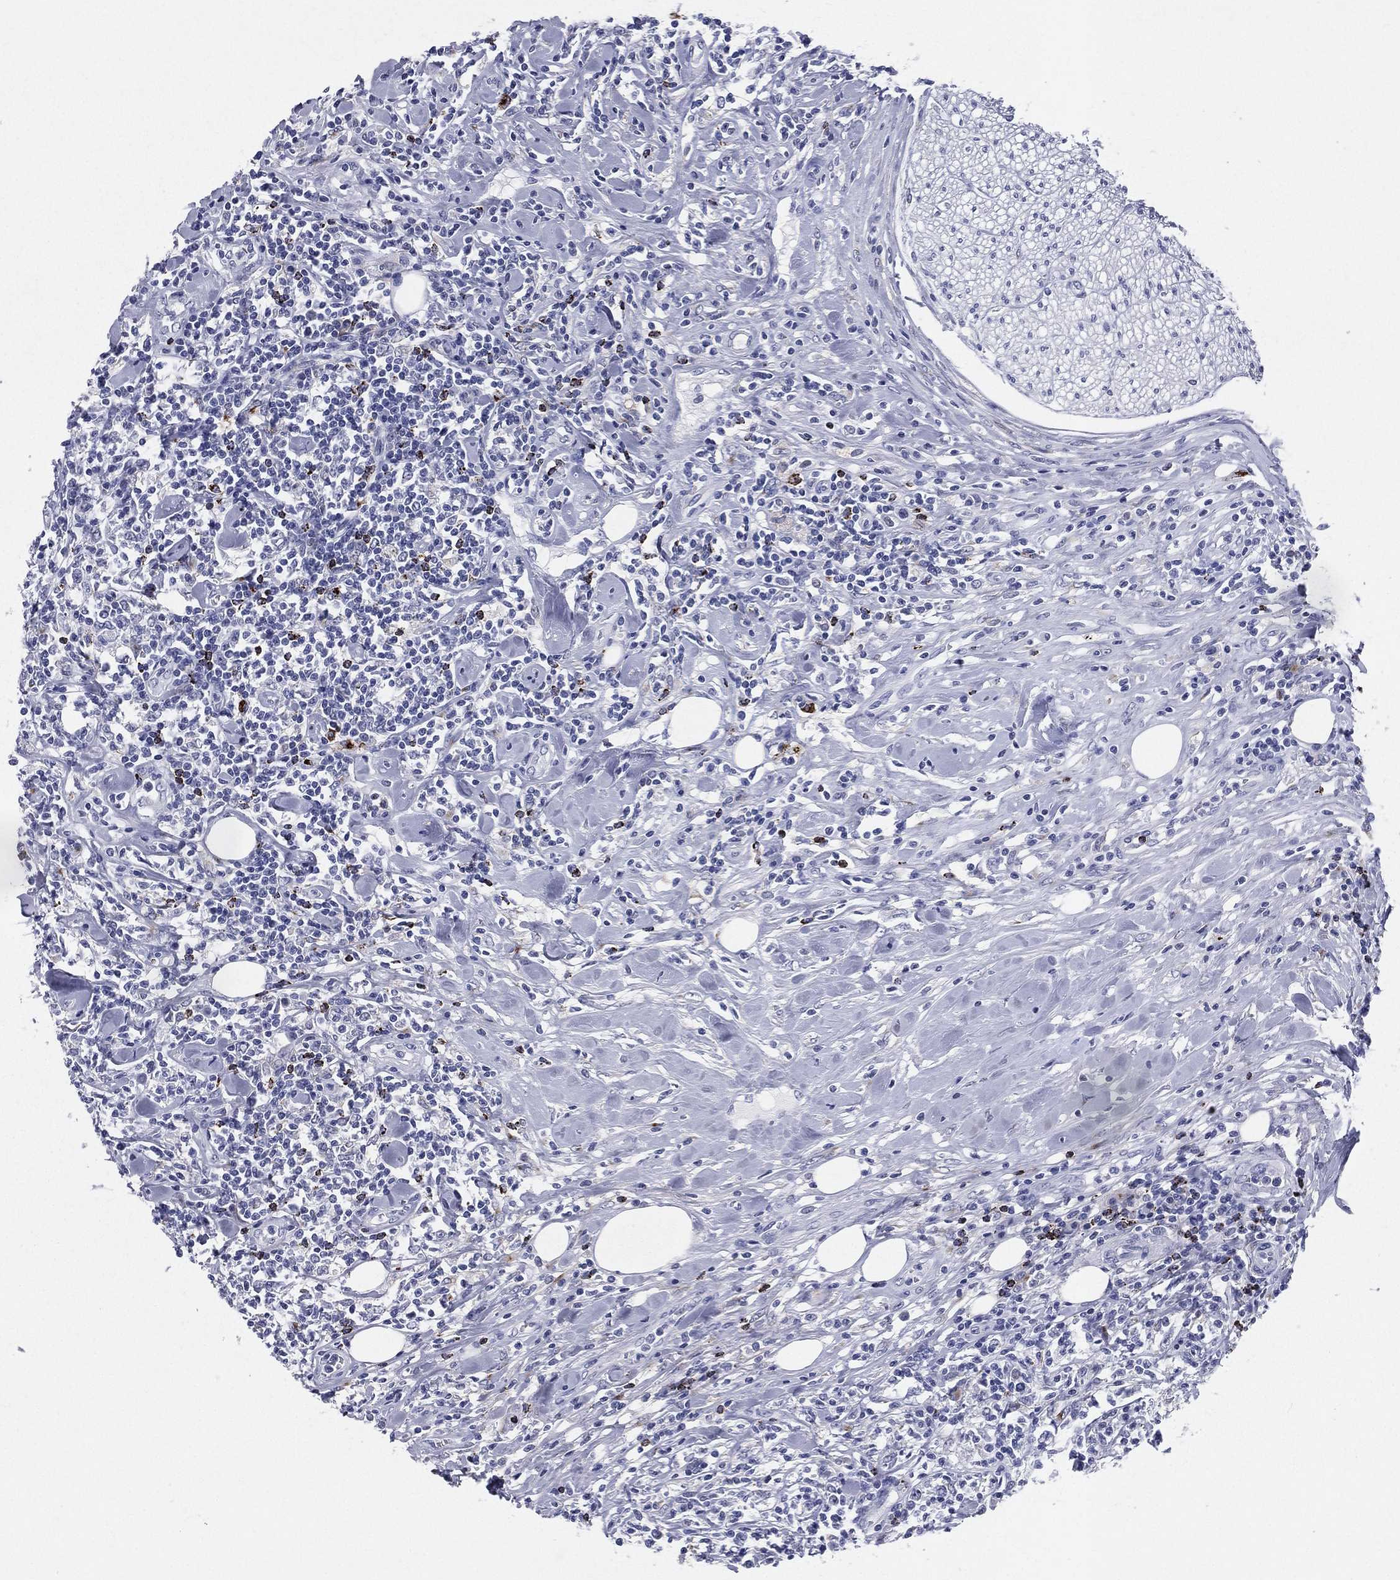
{"staining": {"intensity": "negative", "quantity": "none", "location": "none"}, "tissue": "lymphoma", "cell_type": "Tumor cells", "image_type": "cancer", "snomed": [{"axis": "morphology", "description": "Malignant lymphoma, non-Hodgkin's type, High grade"}, {"axis": "topography", "description": "Lymph node"}], "caption": "This is a image of immunohistochemistry (IHC) staining of lymphoma, which shows no staining in tumor cells.", "gene": "HLA-DOA", "patient": {"sex": "female", "age": 84}}